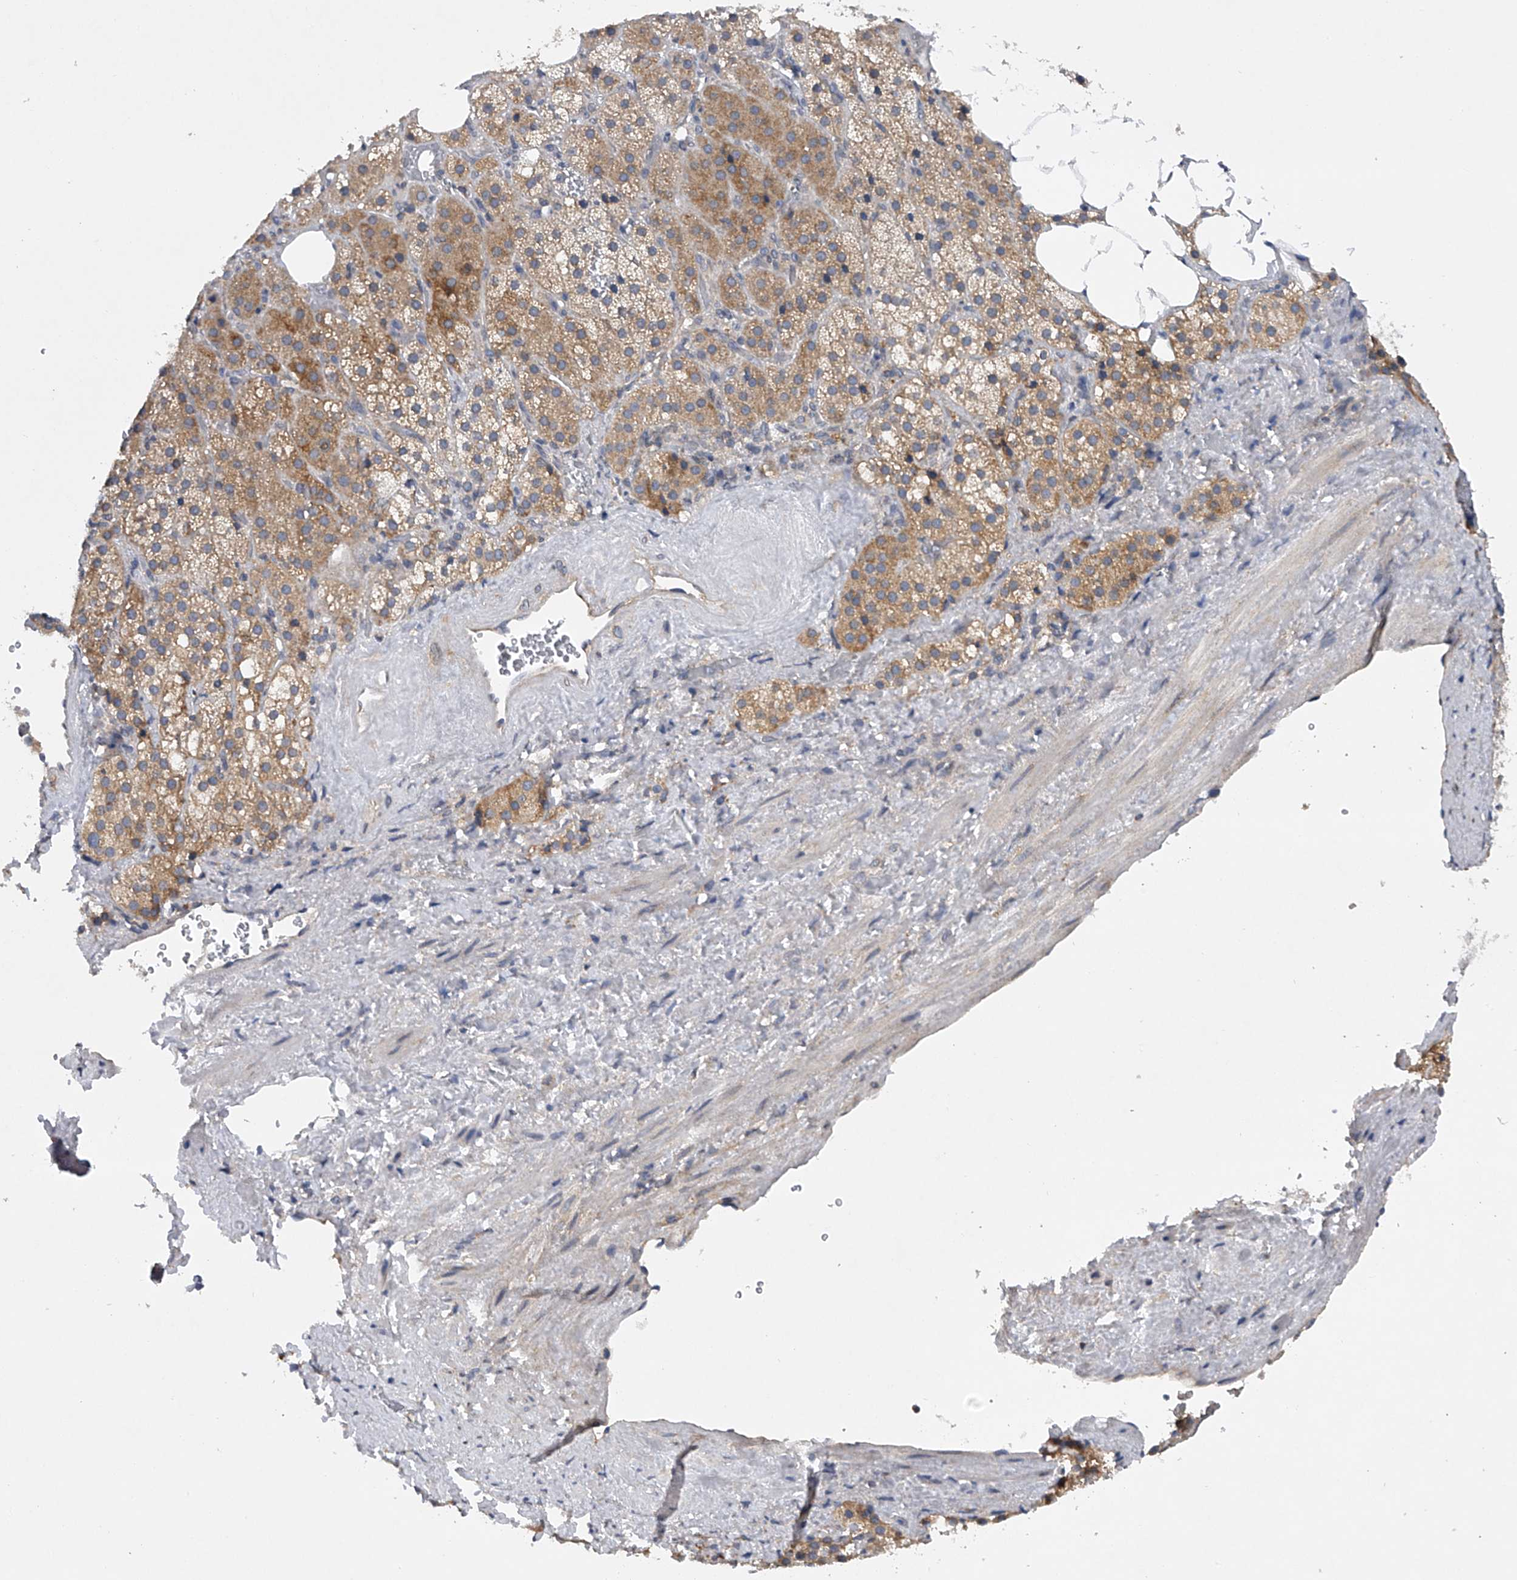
{"staining": {"intensity": "moderate", "quantity": ">75%", "location": "cytoplasmic/membranous"}, "tissue": "adrenal gland", "cell_type": "Glandular cells", "image_type": "normal", "snomed": [{"axis": "morphology", "description": "Normal tissue, NOS"}, {"axis": "topography", "description": "Adrenal gland"}], "caption": "Glandular cells demonstrate medium levels of moderate cytoplasmic/membranous positivity in approximately >75% of cells in normal human adrenal gland.", "gene": "RNF5", "patient": {"sex": "female", "age": 59}}